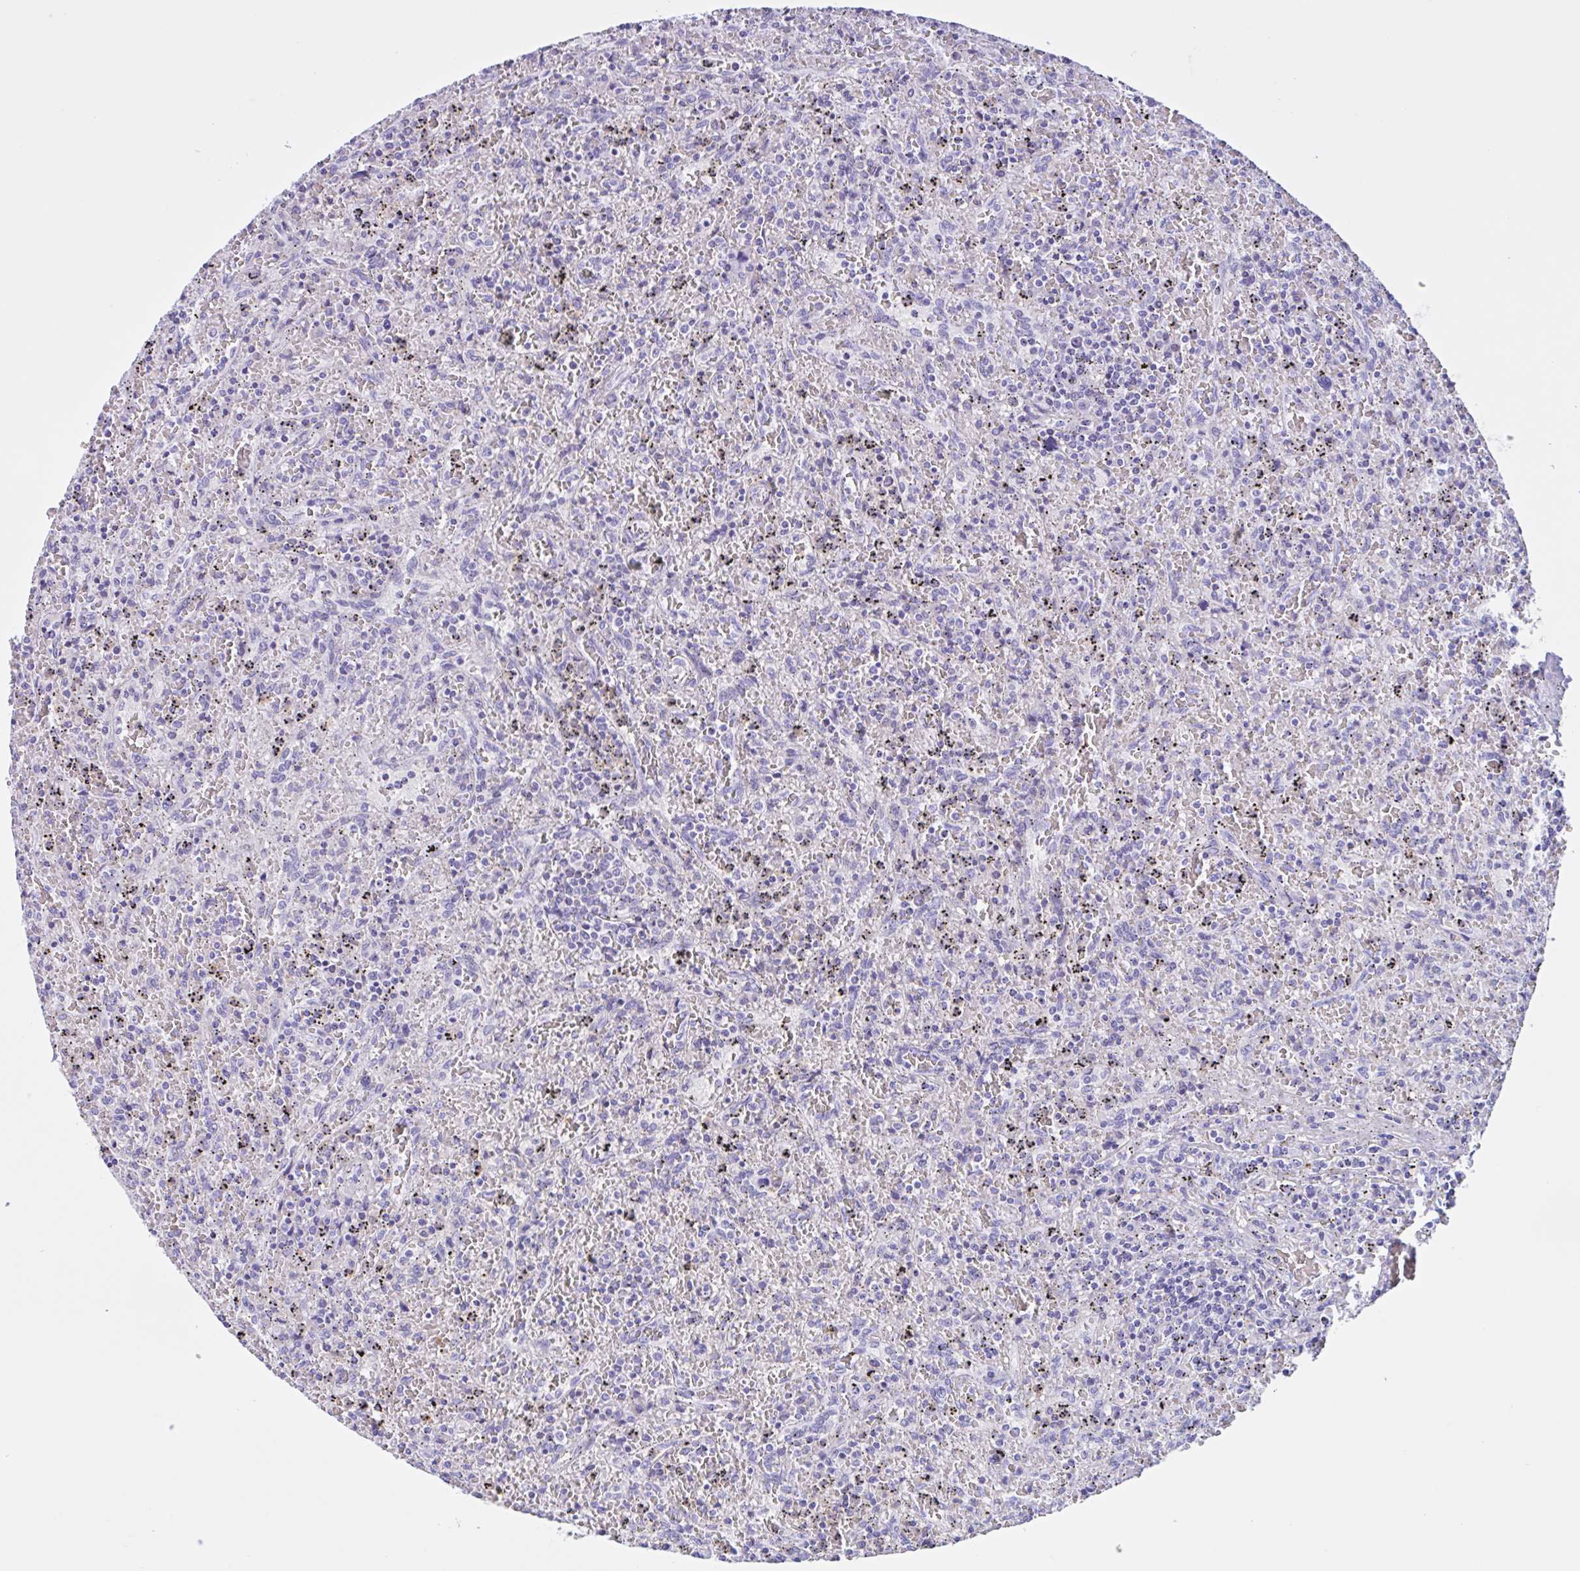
{"staining": {"intensity": "negative", "quantity": "none", "location": "none"}, "tissue": "lymphoma", "cell_type": "Tumor cells", "image_type": "cancer", "snomed": [{"axis": "morphology", "description": "Malignant lymphoma, non-Hodgkin's type, Low grade"}, {"axis": "topography", "description": "Spleen"}], "caption": "A high-resolution histopathology image shows immunohistochemistry staining of lymphoma, which reveals no significant staining in tumor cells. Nuclei are stained in blue.", "gene": "LARGE2", "patient": {"sex": "female", "age": 64}}